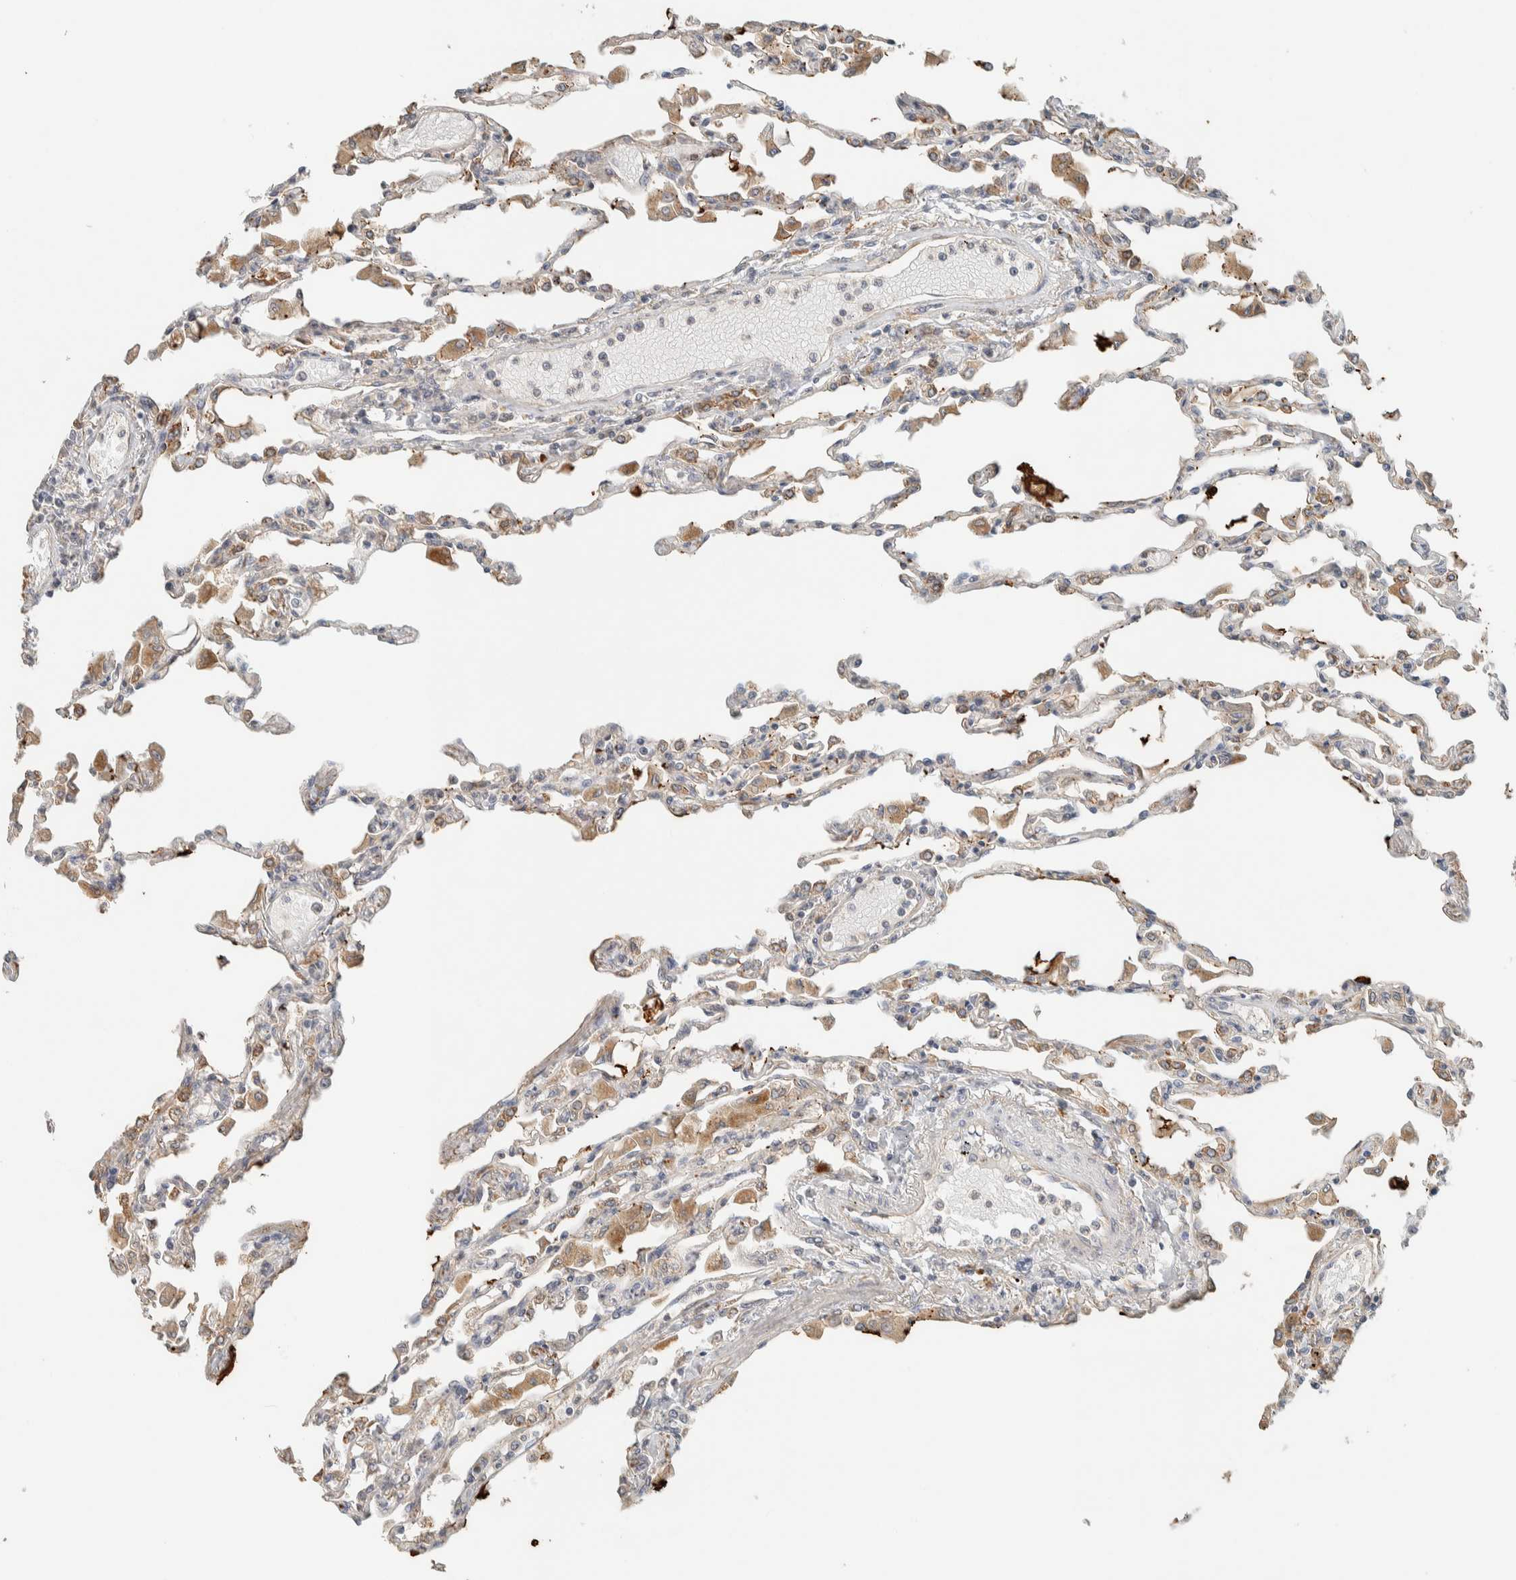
{"staining": {"intensity": "moderate", "quantity": "25%-75%", "location": "cytoplasmic/membranous"}, "tissue": "lung", "cell_type": "Alveolar cells", "image_type": "normal", "snomed": [{"axis": "morphology", "description": "Normal tissue, NOS"}, {"axis": "topography", "description": "Bronchus"}, {"axis": "topography", "description": "Lung"}], "caption": "Benign lung displays moderate cytoplasmic/membranous expression in about 25%-75% of alveolar cells (brown staining indicates protein expression, while blue staining denotes nuclei)..", "gene": "PDE7B", "patient": {"sex": "female", "age": 49}}